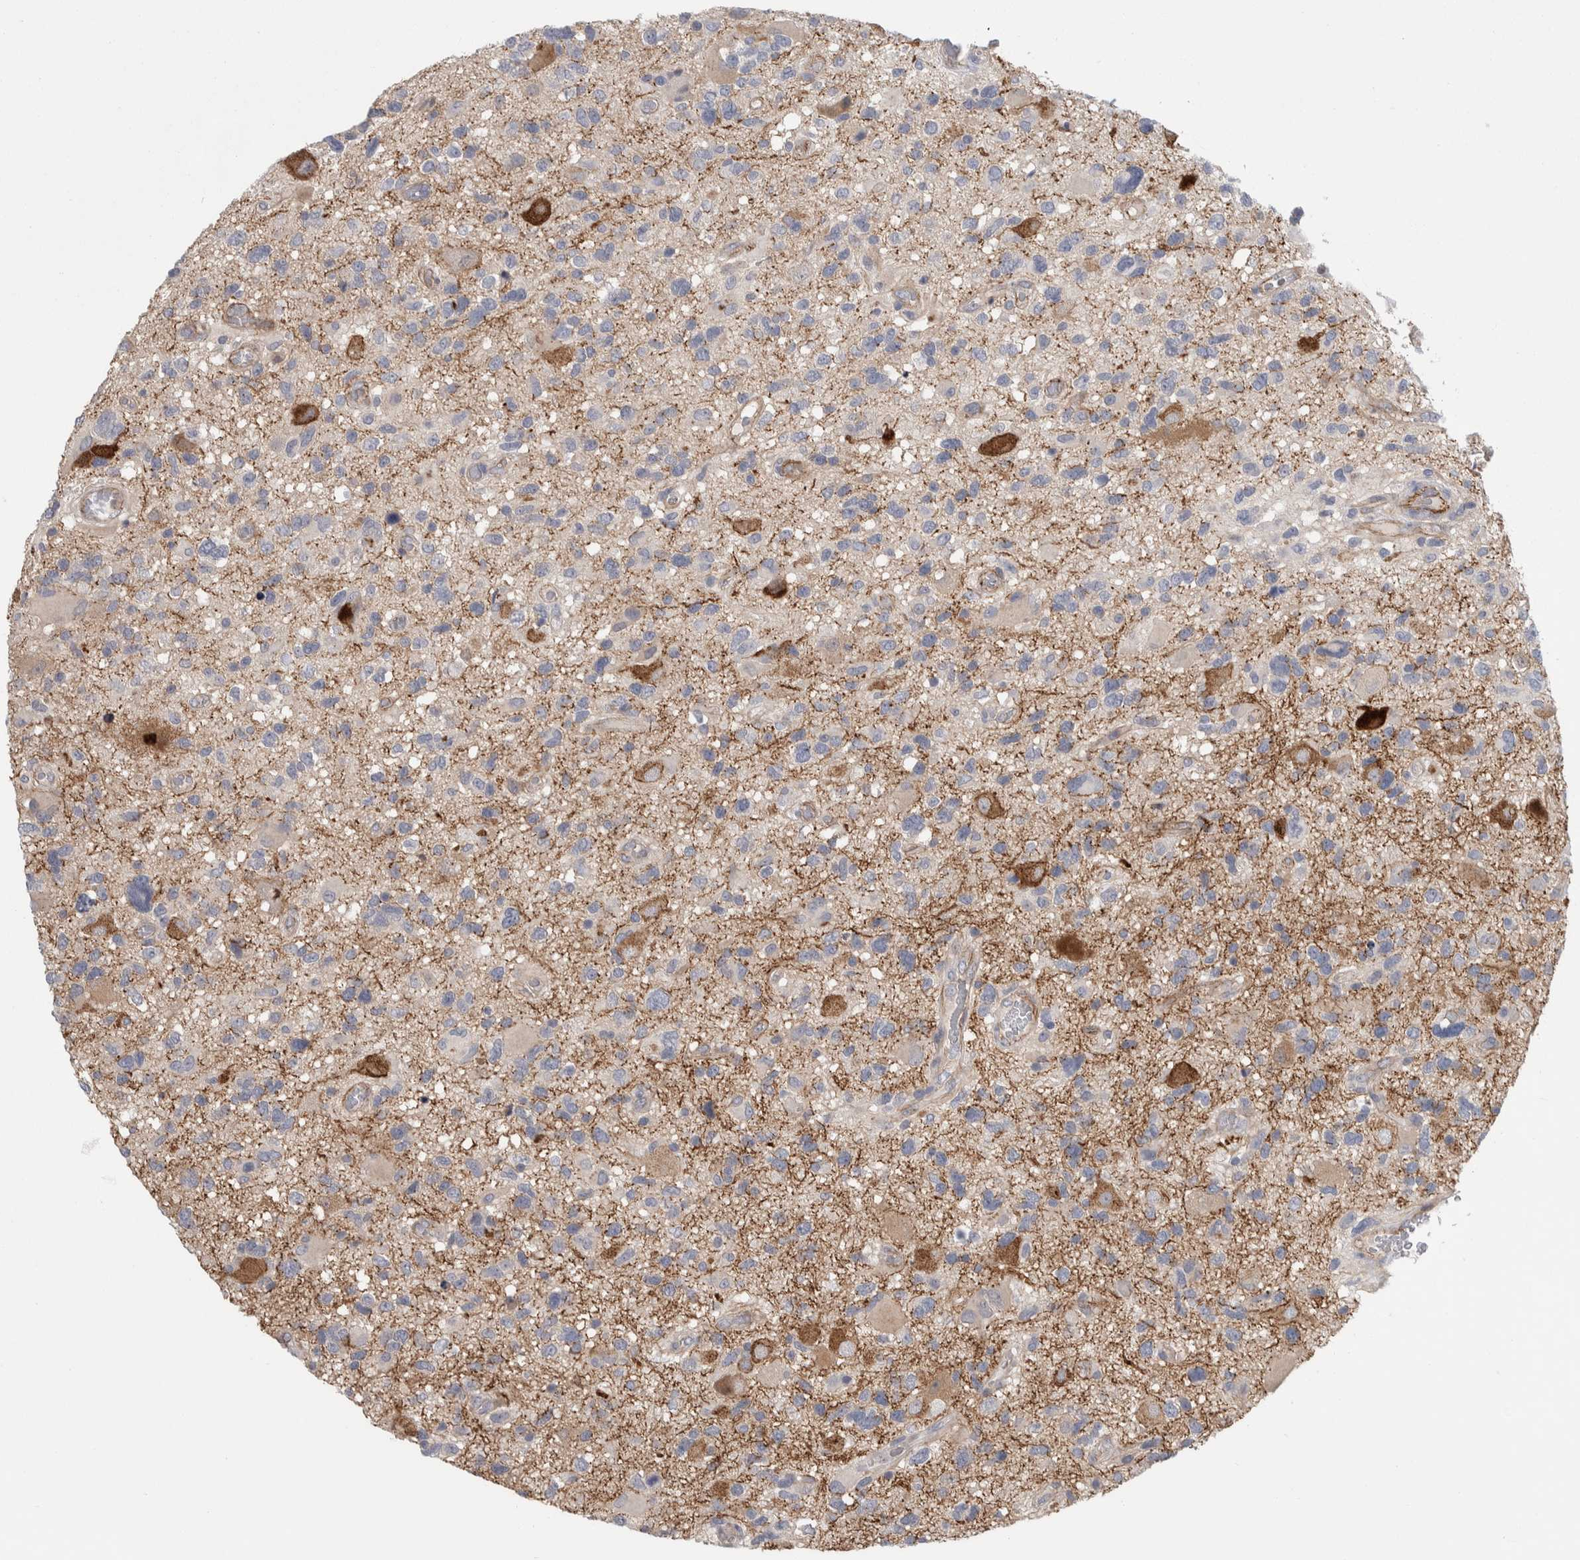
{"staining": {"intensity": "negative", "quantity": "none", "location": "none"}, "tissue": "glioma", "cell_type": "Tumor cells", "image_type": "cancer", "snomed": [{"axis": "morphology", "description": "Glioma, malignant, High grade"}, {"axis": "topography", "description": "Brain"}], "caption": "Histopathology image shows no protein positivity in tumor cells of malignant high-grade glioma tissue. Brightfield microscopy of immunohistochemistry stained with DAB (brown) and hematoxylin (blue), captured at high magnification.", "gene": "ZNF862", "patient": {"sex": "male", "age": 33}}